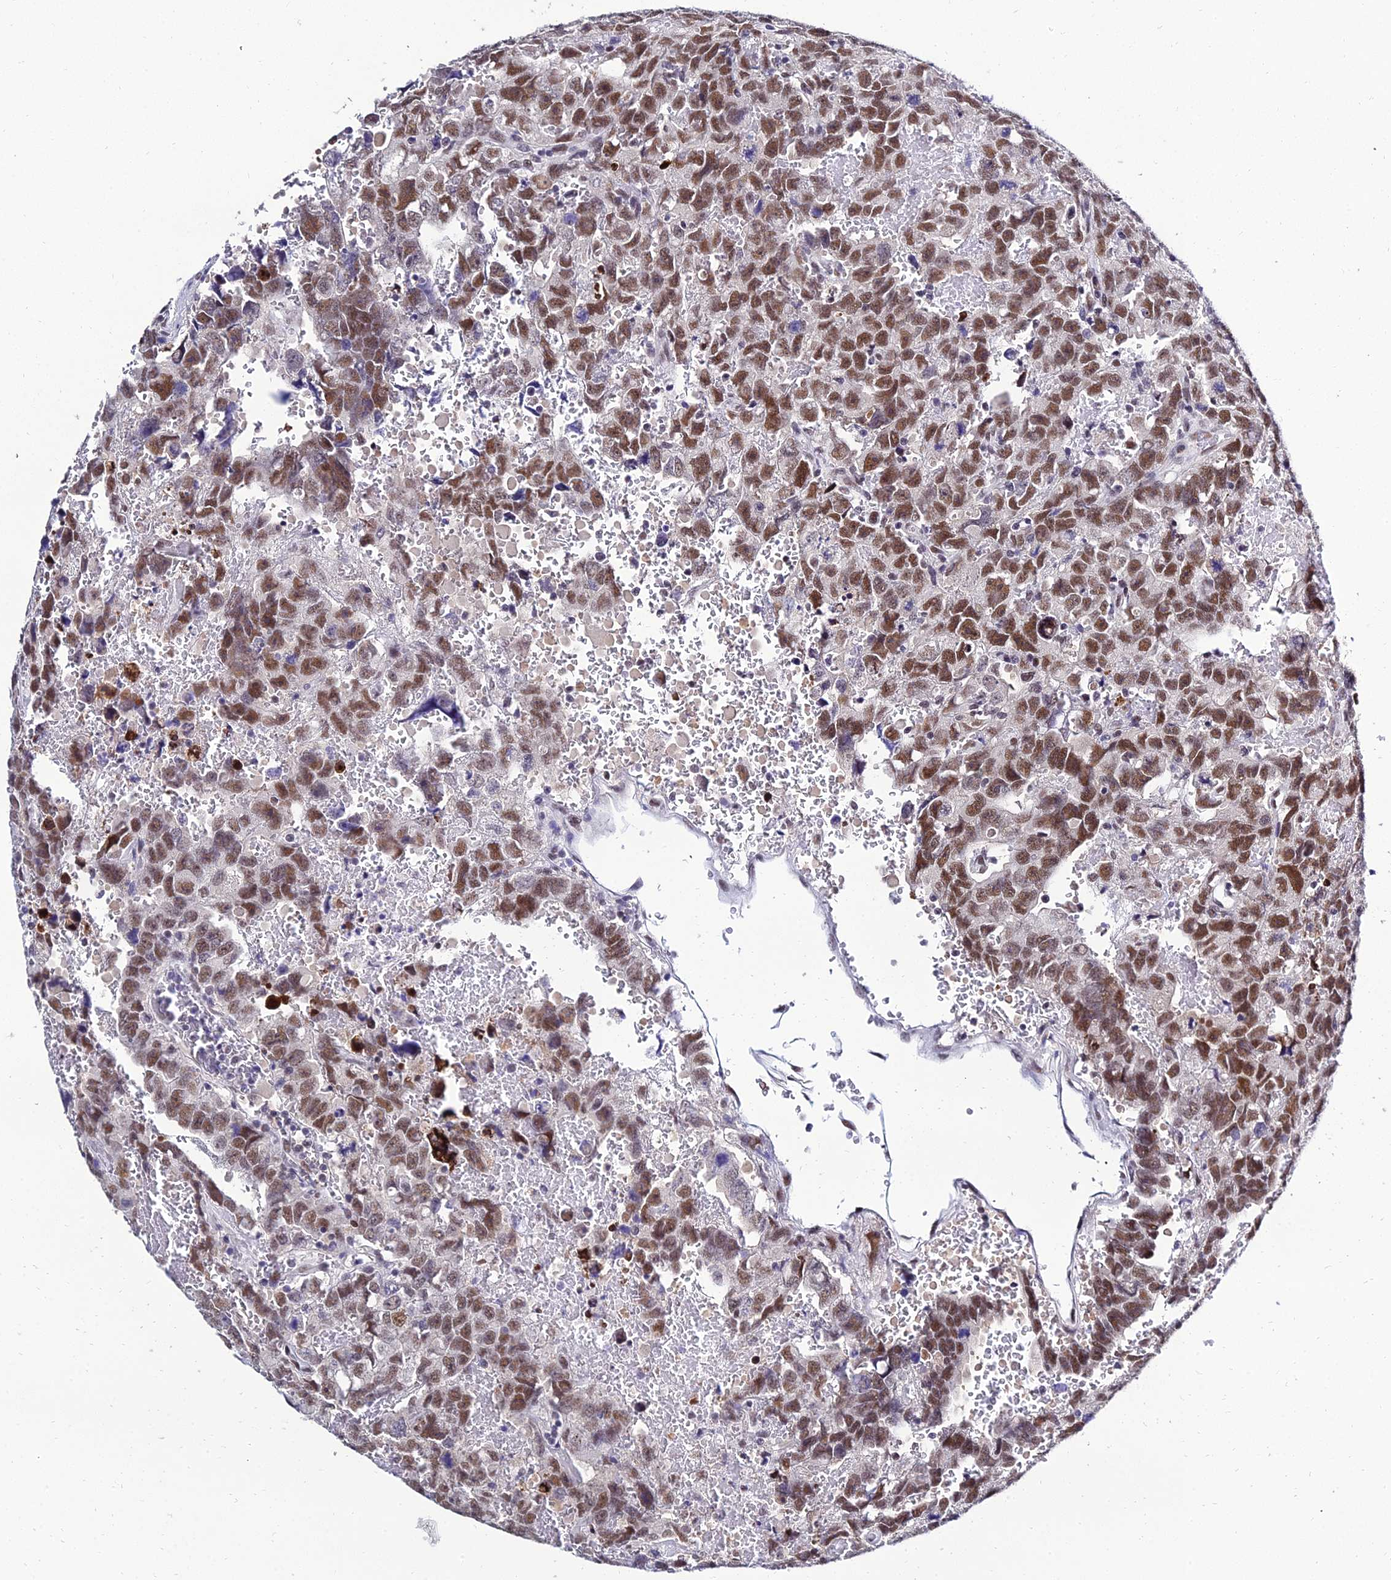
{"staining": {"intensity": "moderate", "quantity": ">75%", "location": "nuclear"}, "tissue": "testis cancer", "cell_type": "Tumor cells", "image_type": "cancer", "snomed": [{"axis": "morphology", "description": "Carcinoma, Embryonal, NOS"}, {"axis": "topography", "description": "Testis"}], "caption": "Brown immunohistochemical staining in human testis cancer shows moderate nuclear staining in approximately >75% of tumor cells.", "gene": "PPP4R2", "patient": {"sex": "male", "age": 45}}